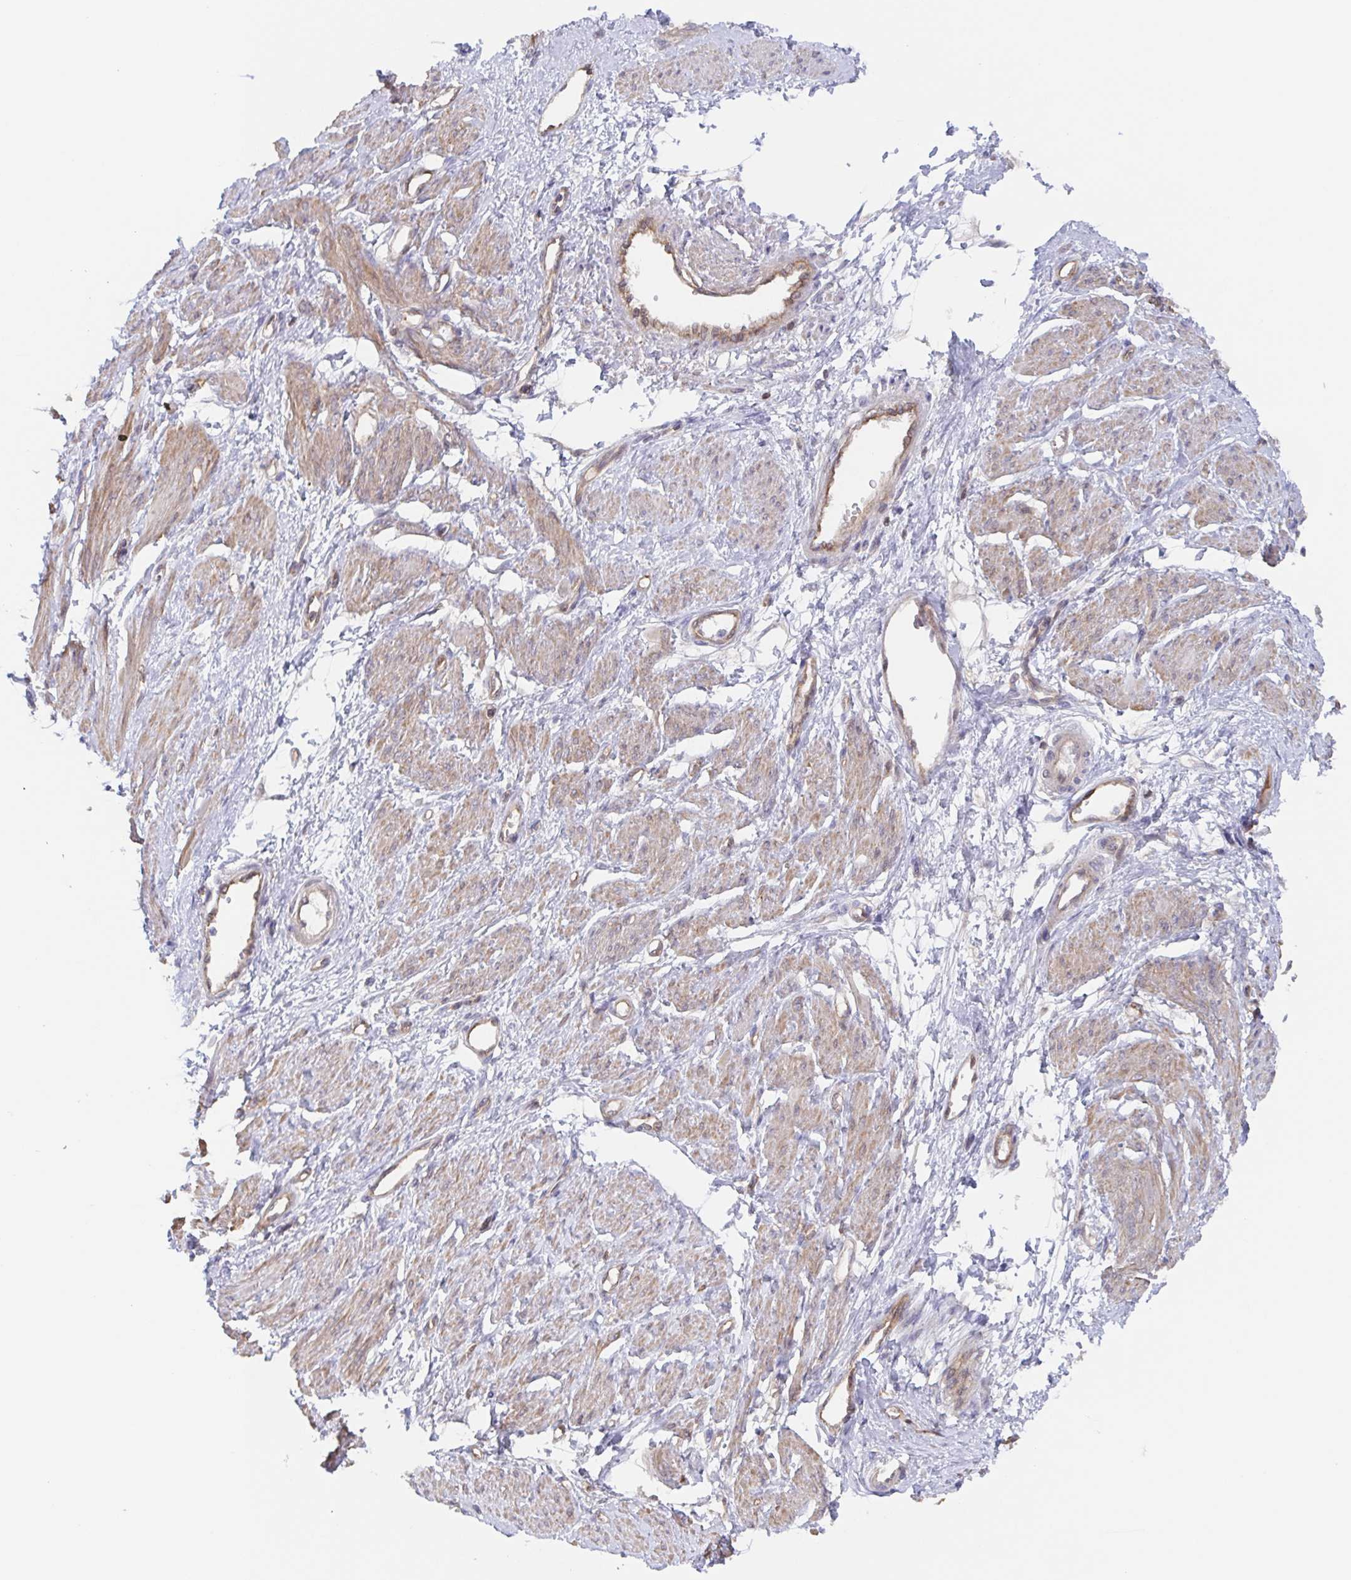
{"staining": {"intensity": "weak", "quantity": "25%-75%", "location": "cytoplasmic/membranous"}, "tissue": "smooth muscle", "cell_type": "Smooth muscle cells", "image_type": "normal", "snomed": [{"axis": "morphology", "description": "Normal tissue, NOS"}, {"axis": "topography", "description": "Smooth muscle"}, {"axis": "topography", "description": "Uterus"}], "caption": "Protein expression analysis of benign smooth muscle reveals weak cytoplasmic/membranous expression in about 25%-75% of smooth muscle cells.", "gene": "AGFG2", "patient": {"sex": "female", "age": 39}}